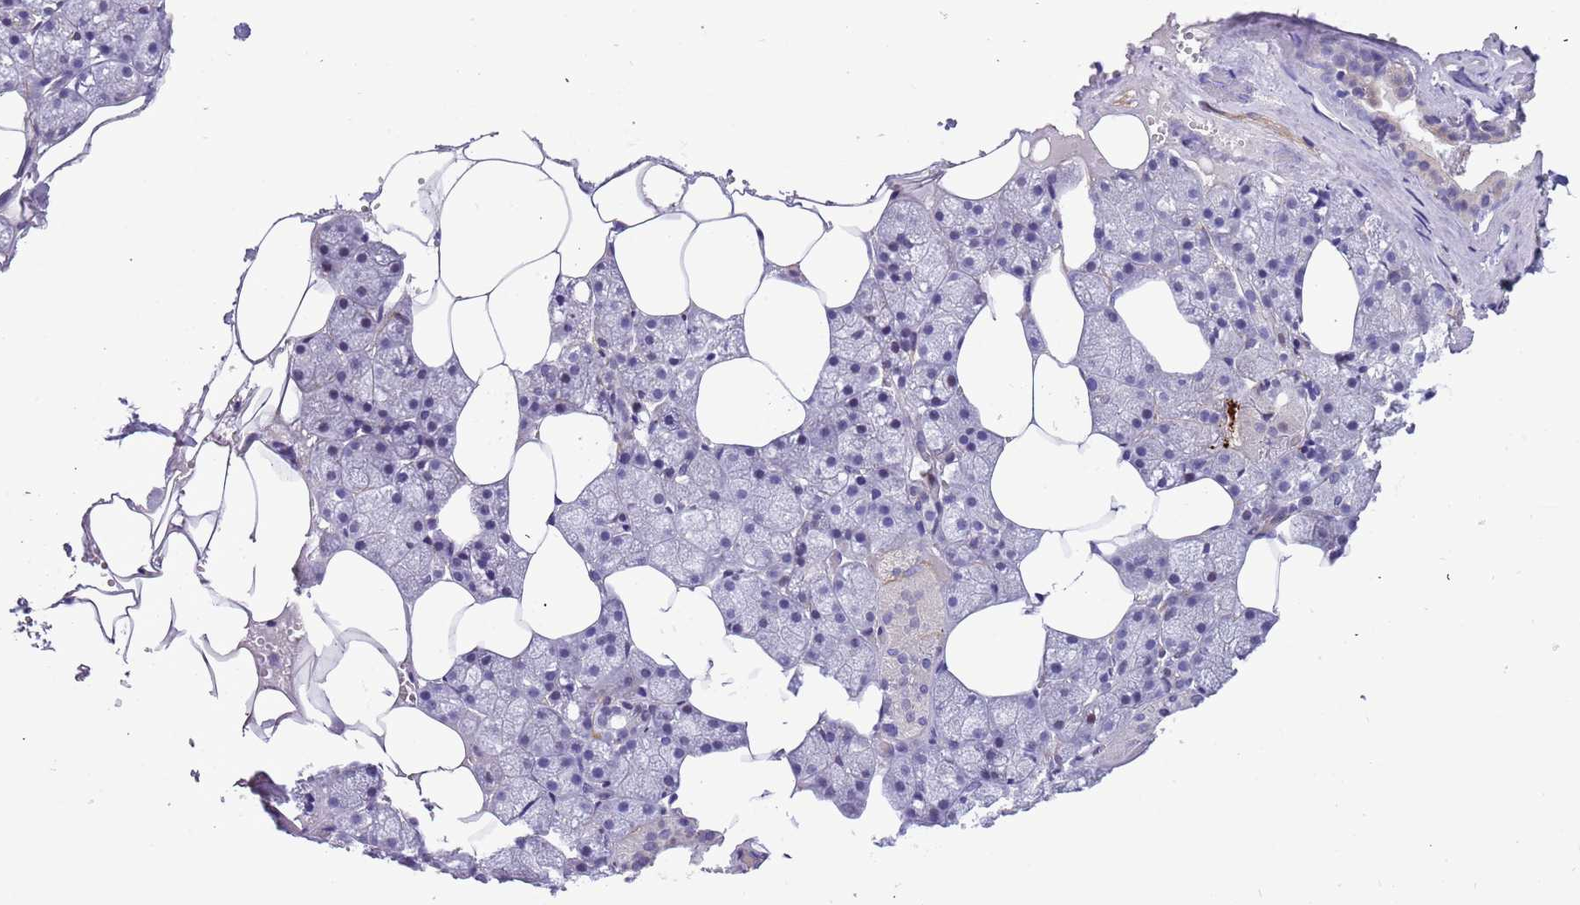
{"staining": {"intensity": "moderate", "quantity": "<25%", "location": "nuclear"}, "tissue": "salivary gland", "cell_type": "Glandular cells", "image_type": "normal", "snomed": [{"axis": "morphology", "description": "Normal tissue, NOS"}, {"axis": "topography", "description": "Salivary gland"}], "caption": "Salivary gland was stained to show a protein in brown. There is low levels of moderate nuclear staining in approximately <25% of glandular cells. (DAB IHC with brightfield microscopy, high magnification).", "gene": "PLEKHH1", "patient": {"sex": "male", "age": 62}}